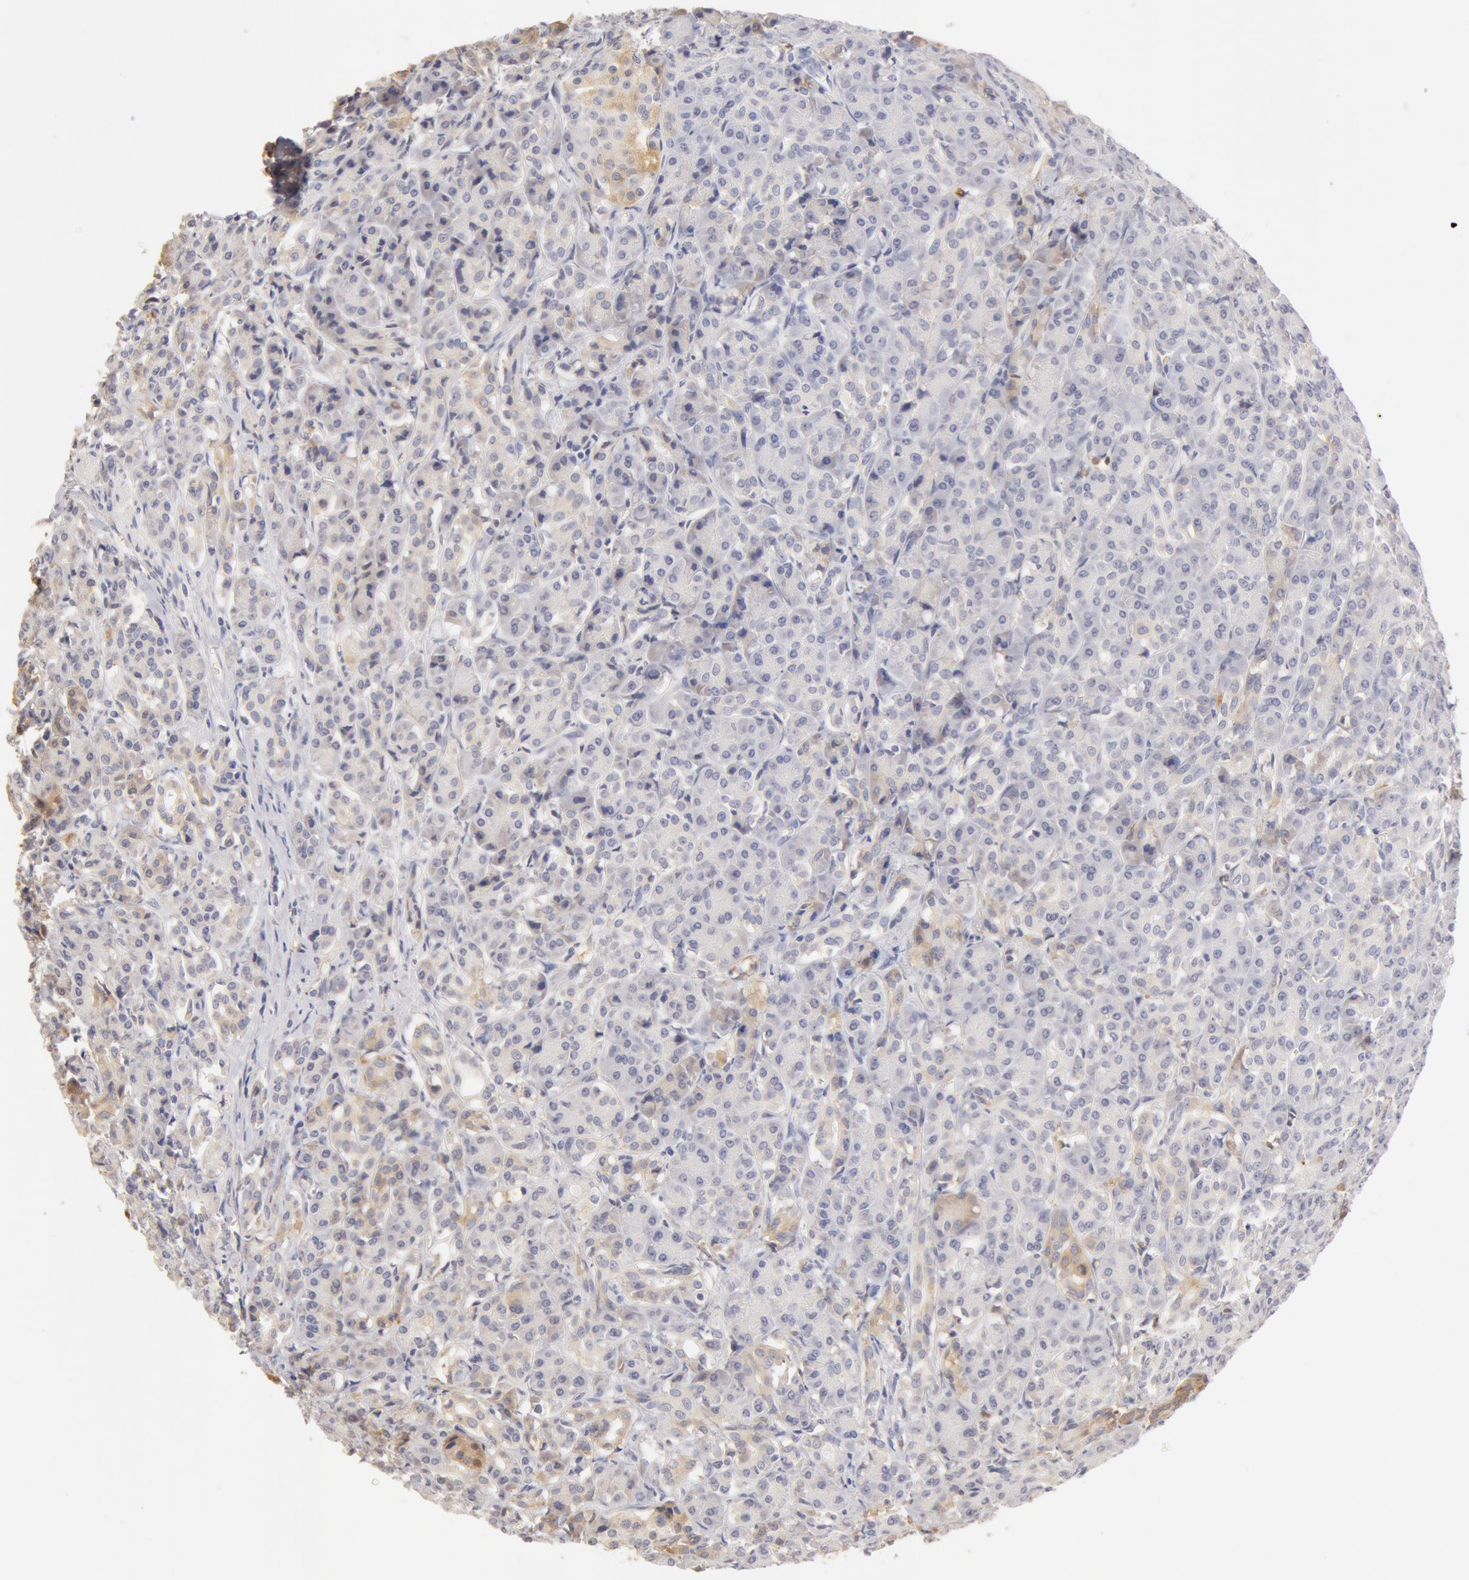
{"staining": {"intensity": "moderate", "quantity": "25%-75%", "location": "cytoplasmic/membranous,nuclear"}, "tissue": "pancreas", "cell_type": "Exocrine glandular cells", "image_type": "normal", "snomed": [{"axis": "morphology", "description": "Normal tissue, NOS"}, {"axis": "topography", "description": "Lymph node"}, {"axis": "topography", "description": "Pancreas"}], "caption": "Pancreas stained with immunohistochemistry displays moderate cytoplasmic/membranous,nuclear staining in about 25%-75% of exocrine glandular cells. The staining is performed using DAB (3,3'-diaminobenzidine) brown chromogen to label protein expression. The nuclei are counter-stained blue using hematoxylin.", "gene": "TF", "patient": {"sex": "male", "age": 59}}